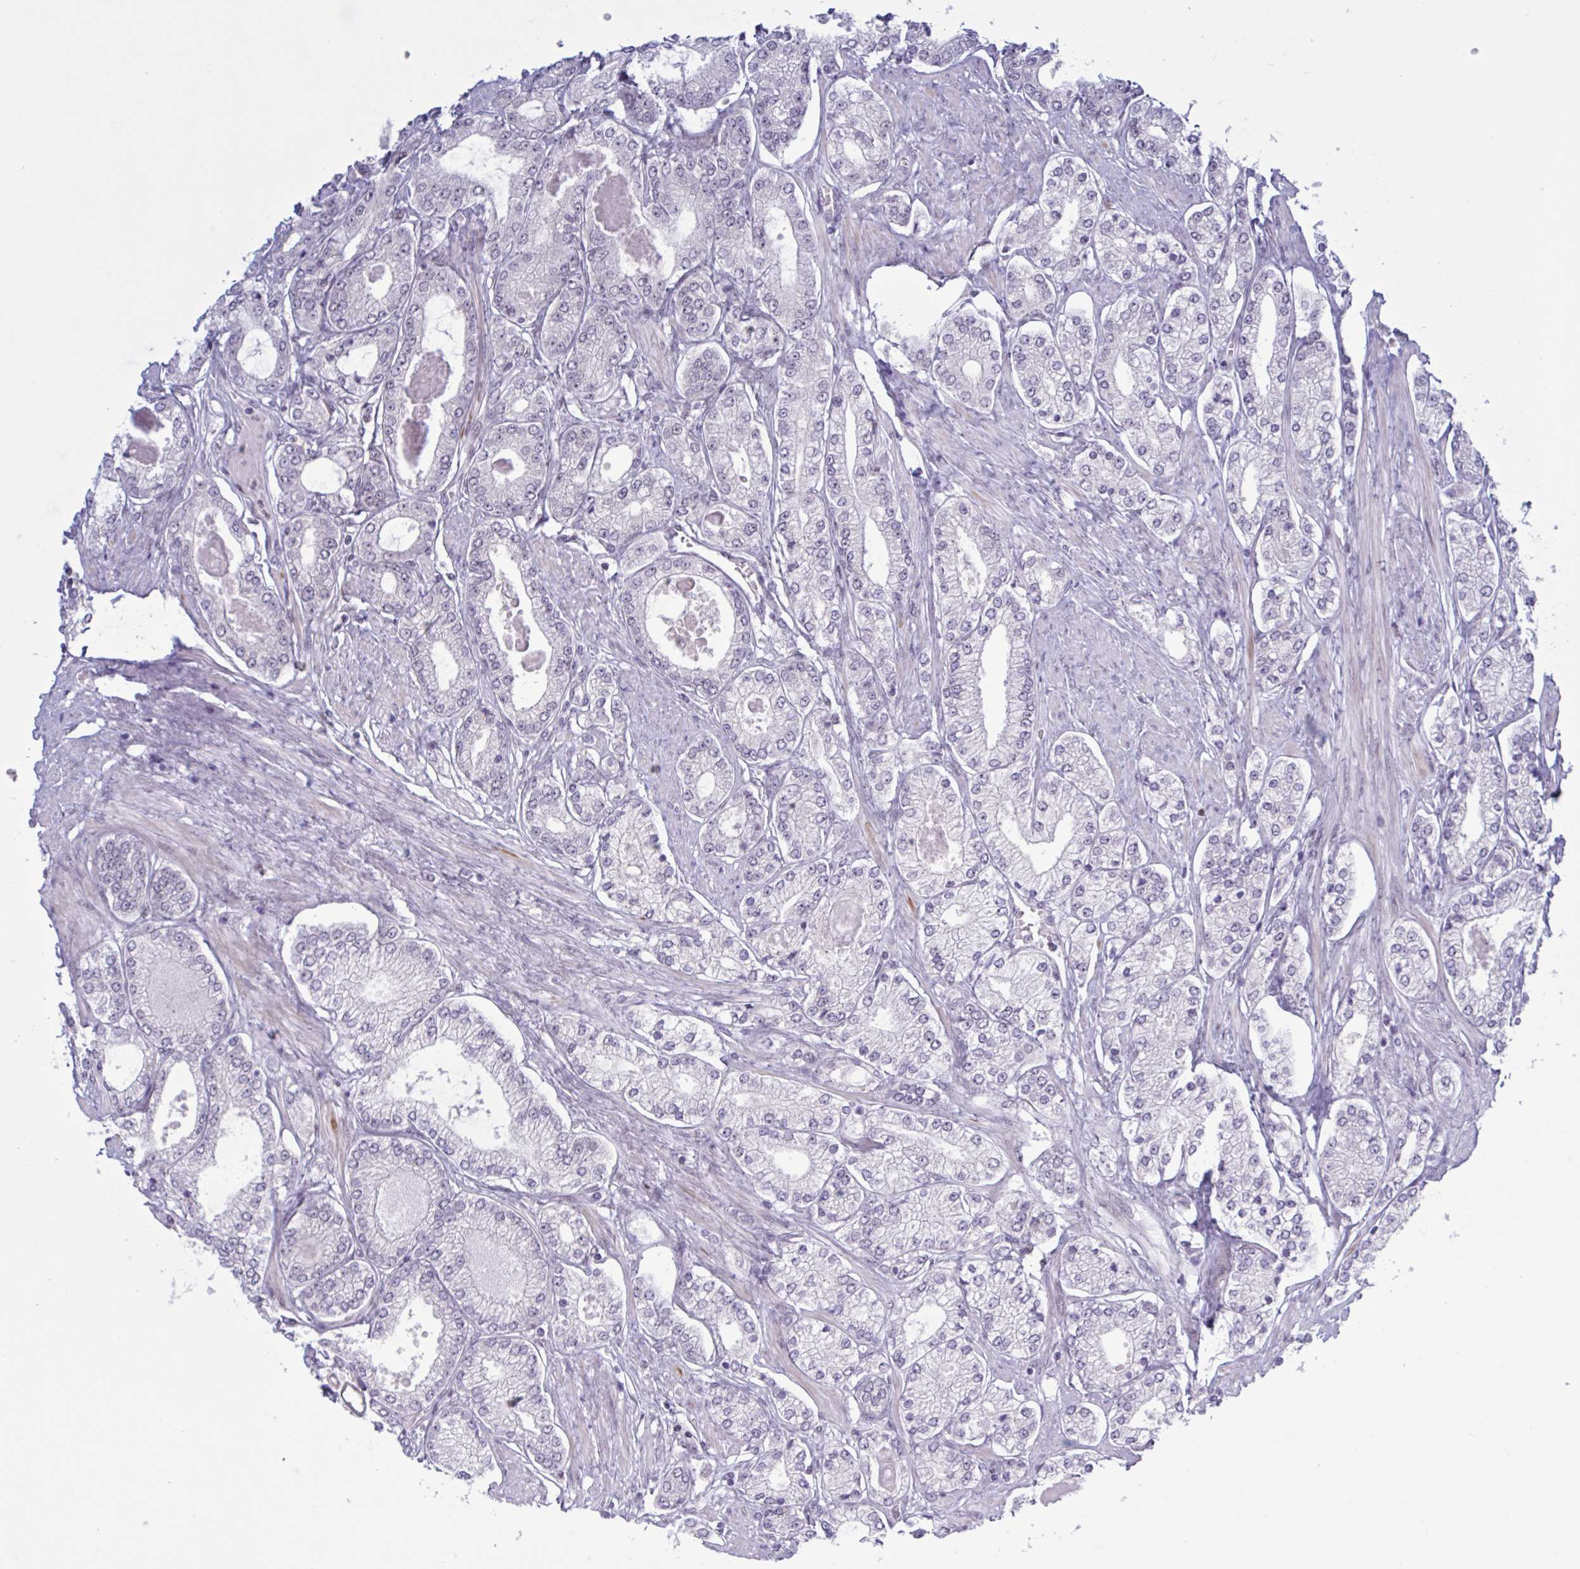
{"staining": {"intensity": "negative", "quantity": "none", "location": "none"}, "tissue": "prostate cancer", "cell_type": "Tumor cells", "image_type": "cancer", "snomed": [{"axis": "morphology", "description": "Adenocarcinoma, High grade"}, {"axis": "topography", "description": "Prostate"}], "caption": "A photomicrograph of human prostate adenocarcinoma (high-grade) is negative for staining in tumor cells.", "gene": "PRMT6", "patient": {"sex": "male", "age": 68}}